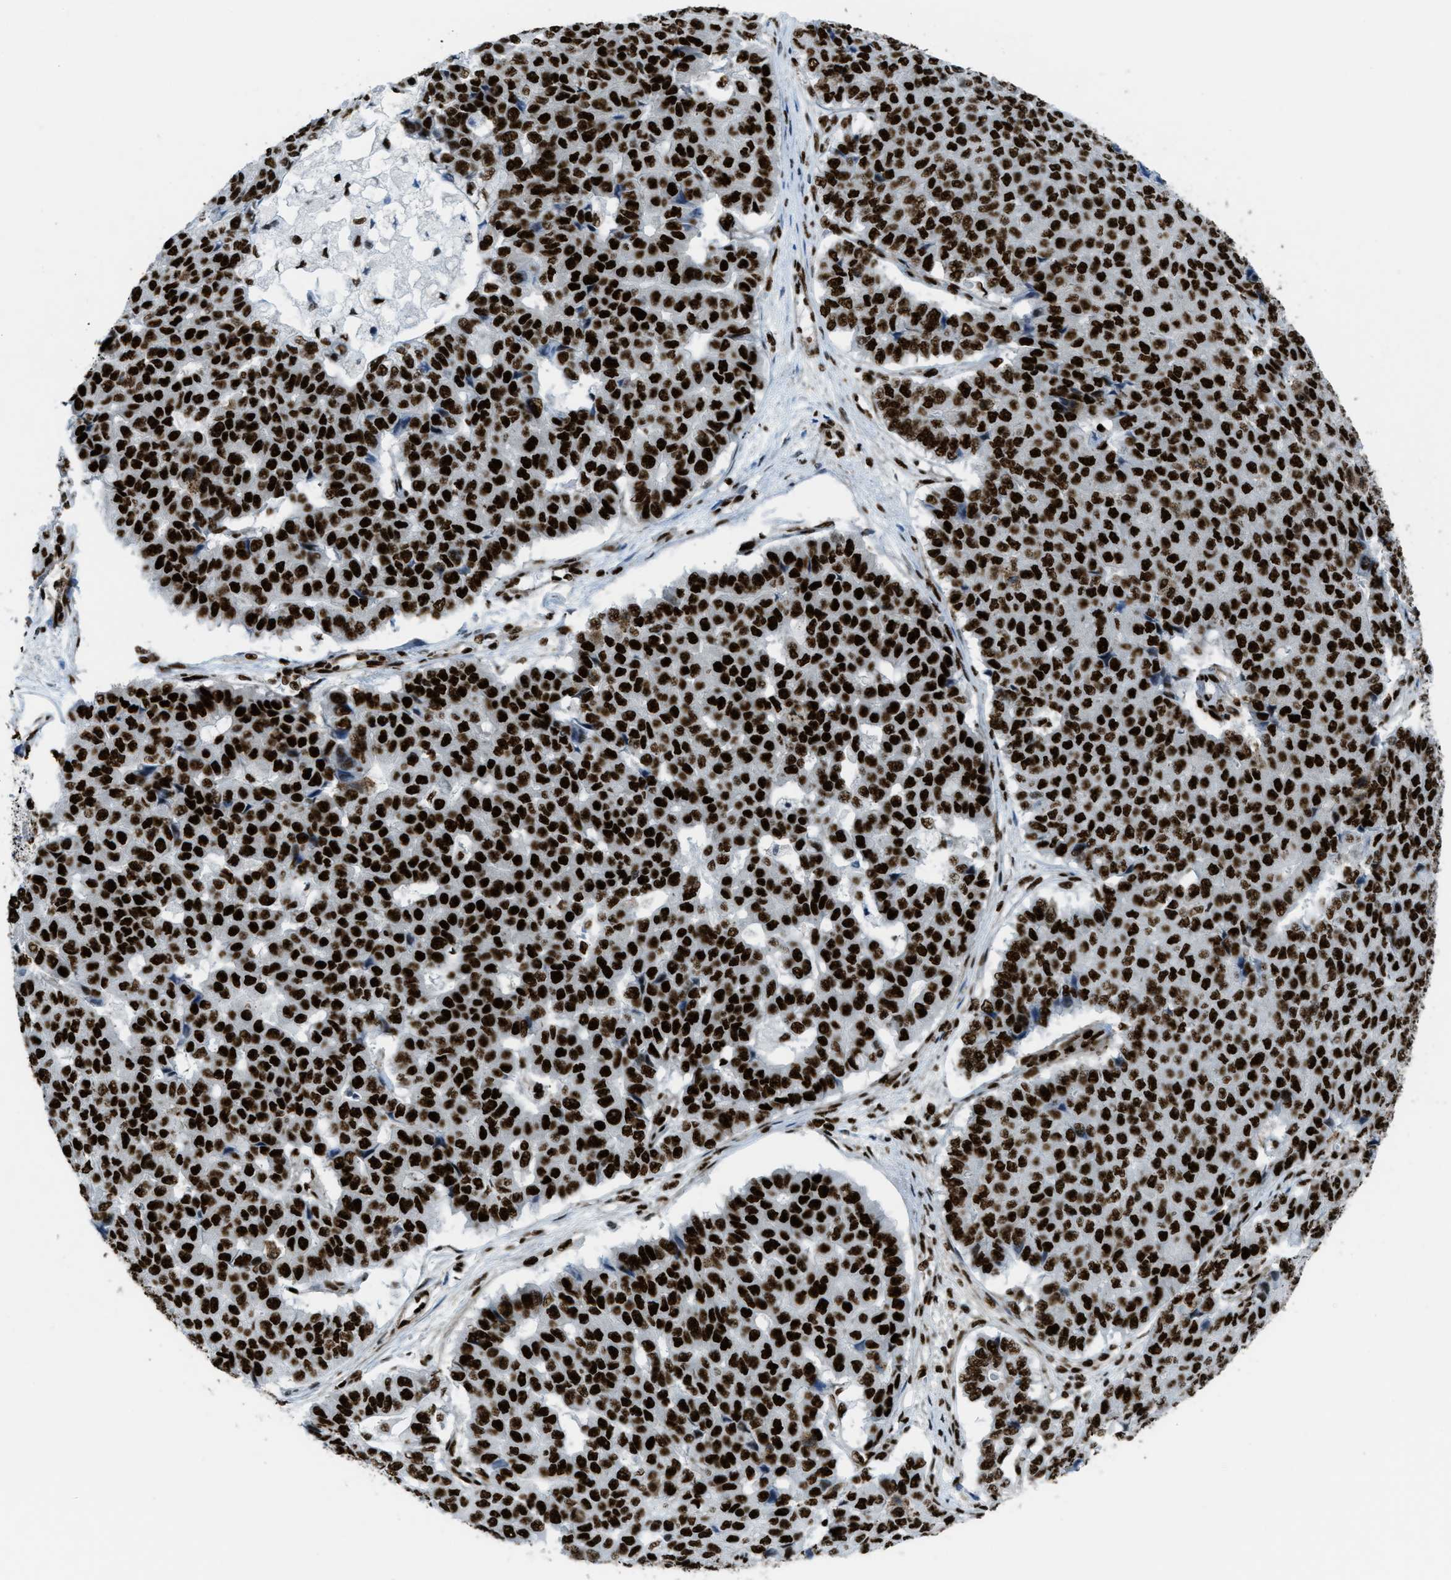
{"staining": {"intensity": "strong", "quantity": ">75%", "location": "nuclear"}, "tissue": "pancreatic cancer", "cell_type": "Tumor cells", "image_type": "cancer", "snomed": [{"axis": "morphology", "description": "Adenocarcinoma, NOS"}, {"axis": "topography", "description": "Pancreas"}], "caption": "A high-resolution histopathology image shows immunohistochemistry staining of adenocarcinoma (pancreatic), which reveals strong nuclear positivity in about >75% of tumor cells. (Stains: DAB (3,3'-diaminobenzidine) in brown, nuclei in blue, Microscopy: brightfield microscopy at high magnification).", "gene": "ZNF207", "patient": {"sex": "male", "age": 50}}